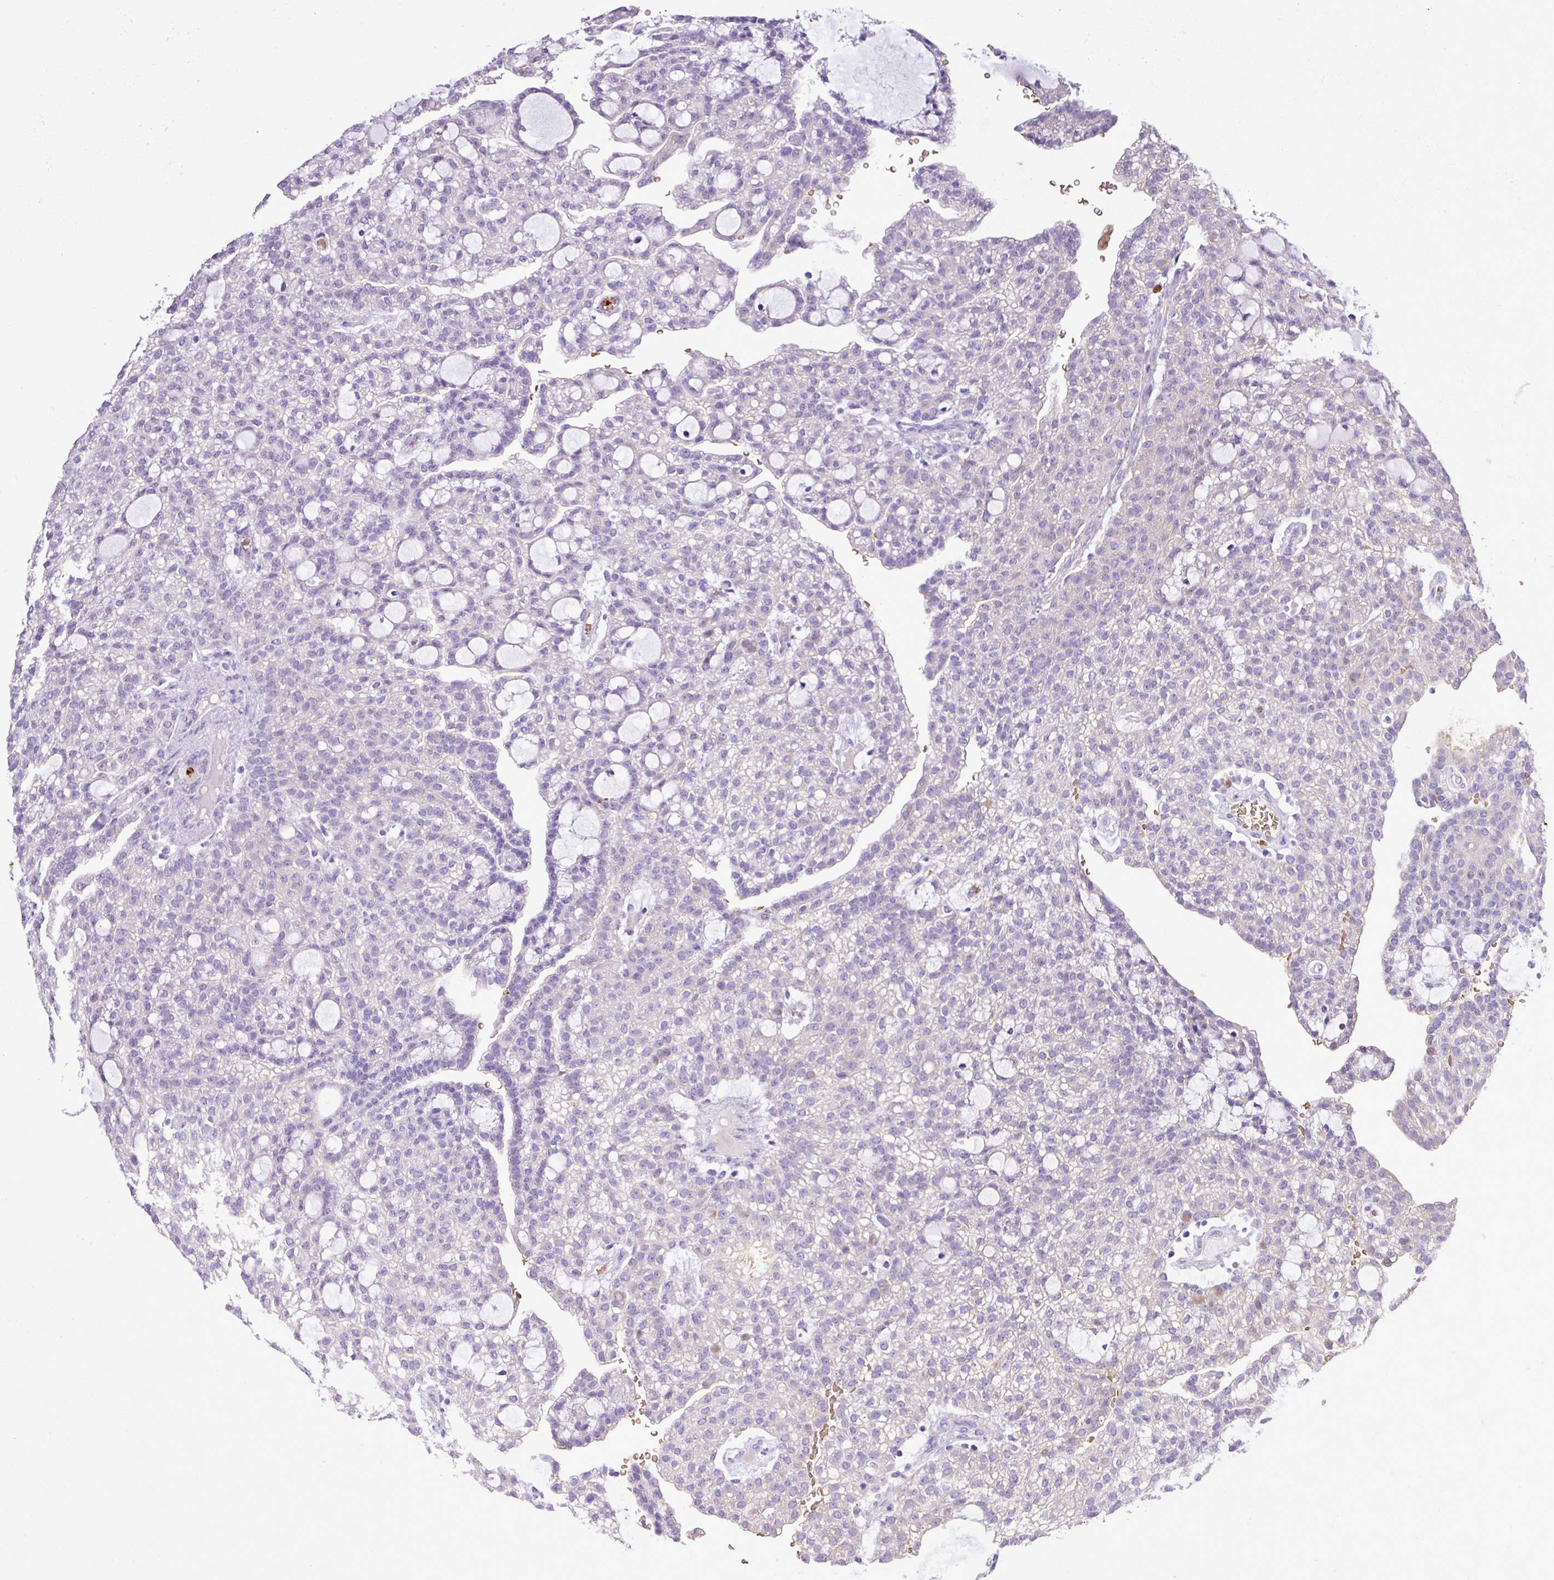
{"staining": {"intensity": "negative", "quantity": "none", "location": "none"}, "tissue": "renal cancer", "cell_type": "Tumor cells", "image_type": "cancer", "snomed": [{"axis": "morphology", "description": "Adenocarcinoma, NOS"}, {"axis": "topography", "description": "Kidney"}], "caption": "Tumor cells are negative for brown protein staining in renal adenocarcinoma.", "gene": "MGAT4B", "patient": {"sex": "male", "age": 63}}